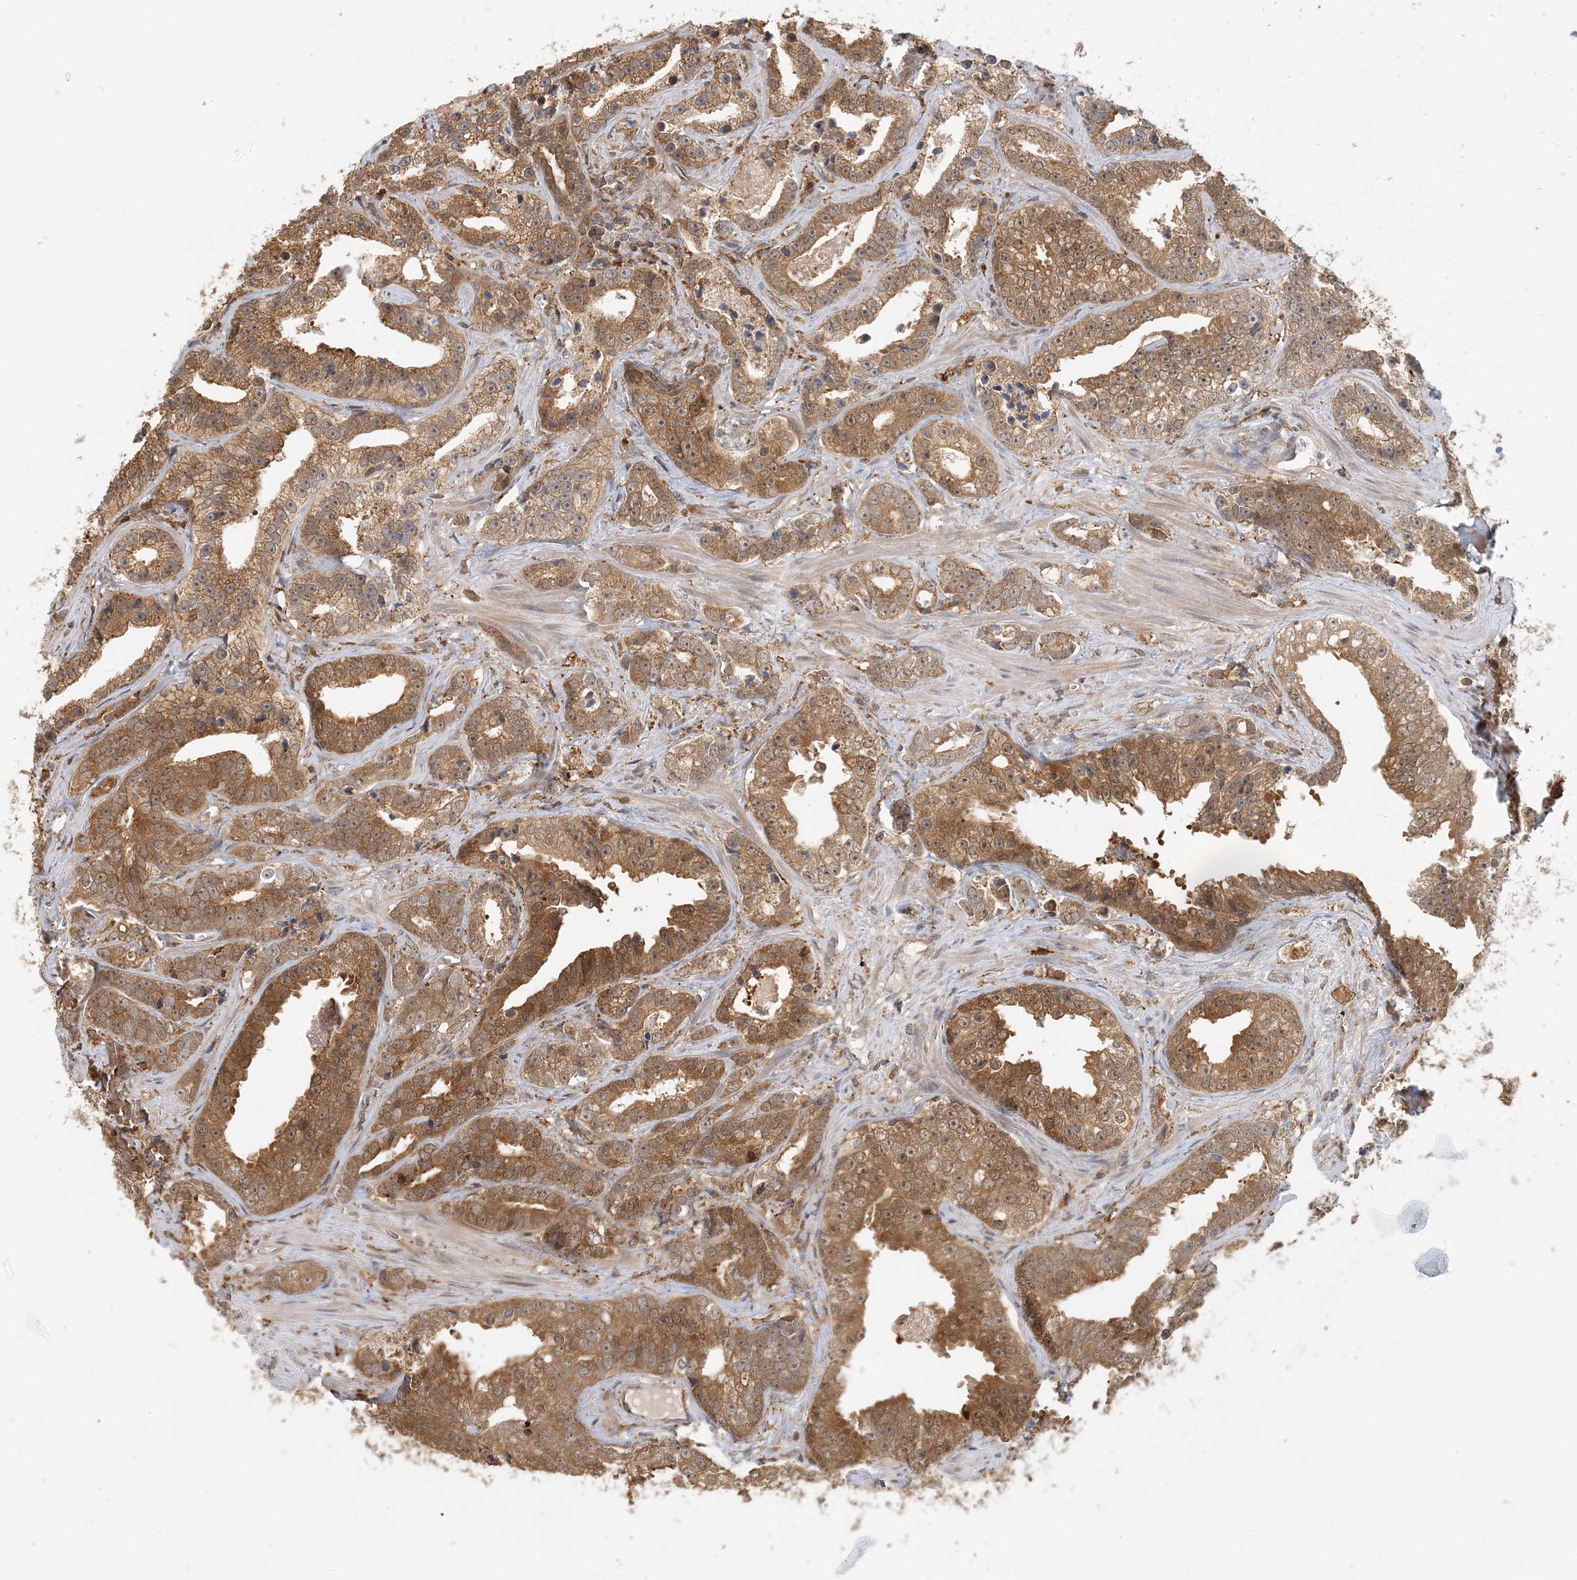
{"staining": {"intensity": "moderate", "quantity": ">75%", "location": "cytoplasmic/membranous"}, "tissue": "prostate cancer", "cell_type": "Tumor cells", "image_type": "cancer", "snomed": [{"axis": "morphology", "description": "Adenocarcinoma, High grade"}, {"axis": "topography", "description": "Prostate"}], "caption": "Prostate high-grade adenocarcinoma stained with immunohistochemistry (IHC) exhibits moderate cytoplasmic/membranous positivity in about >75% of tumor cells.", "gene": "HNMT", "patient": {"sex": "male", "age": 62}}